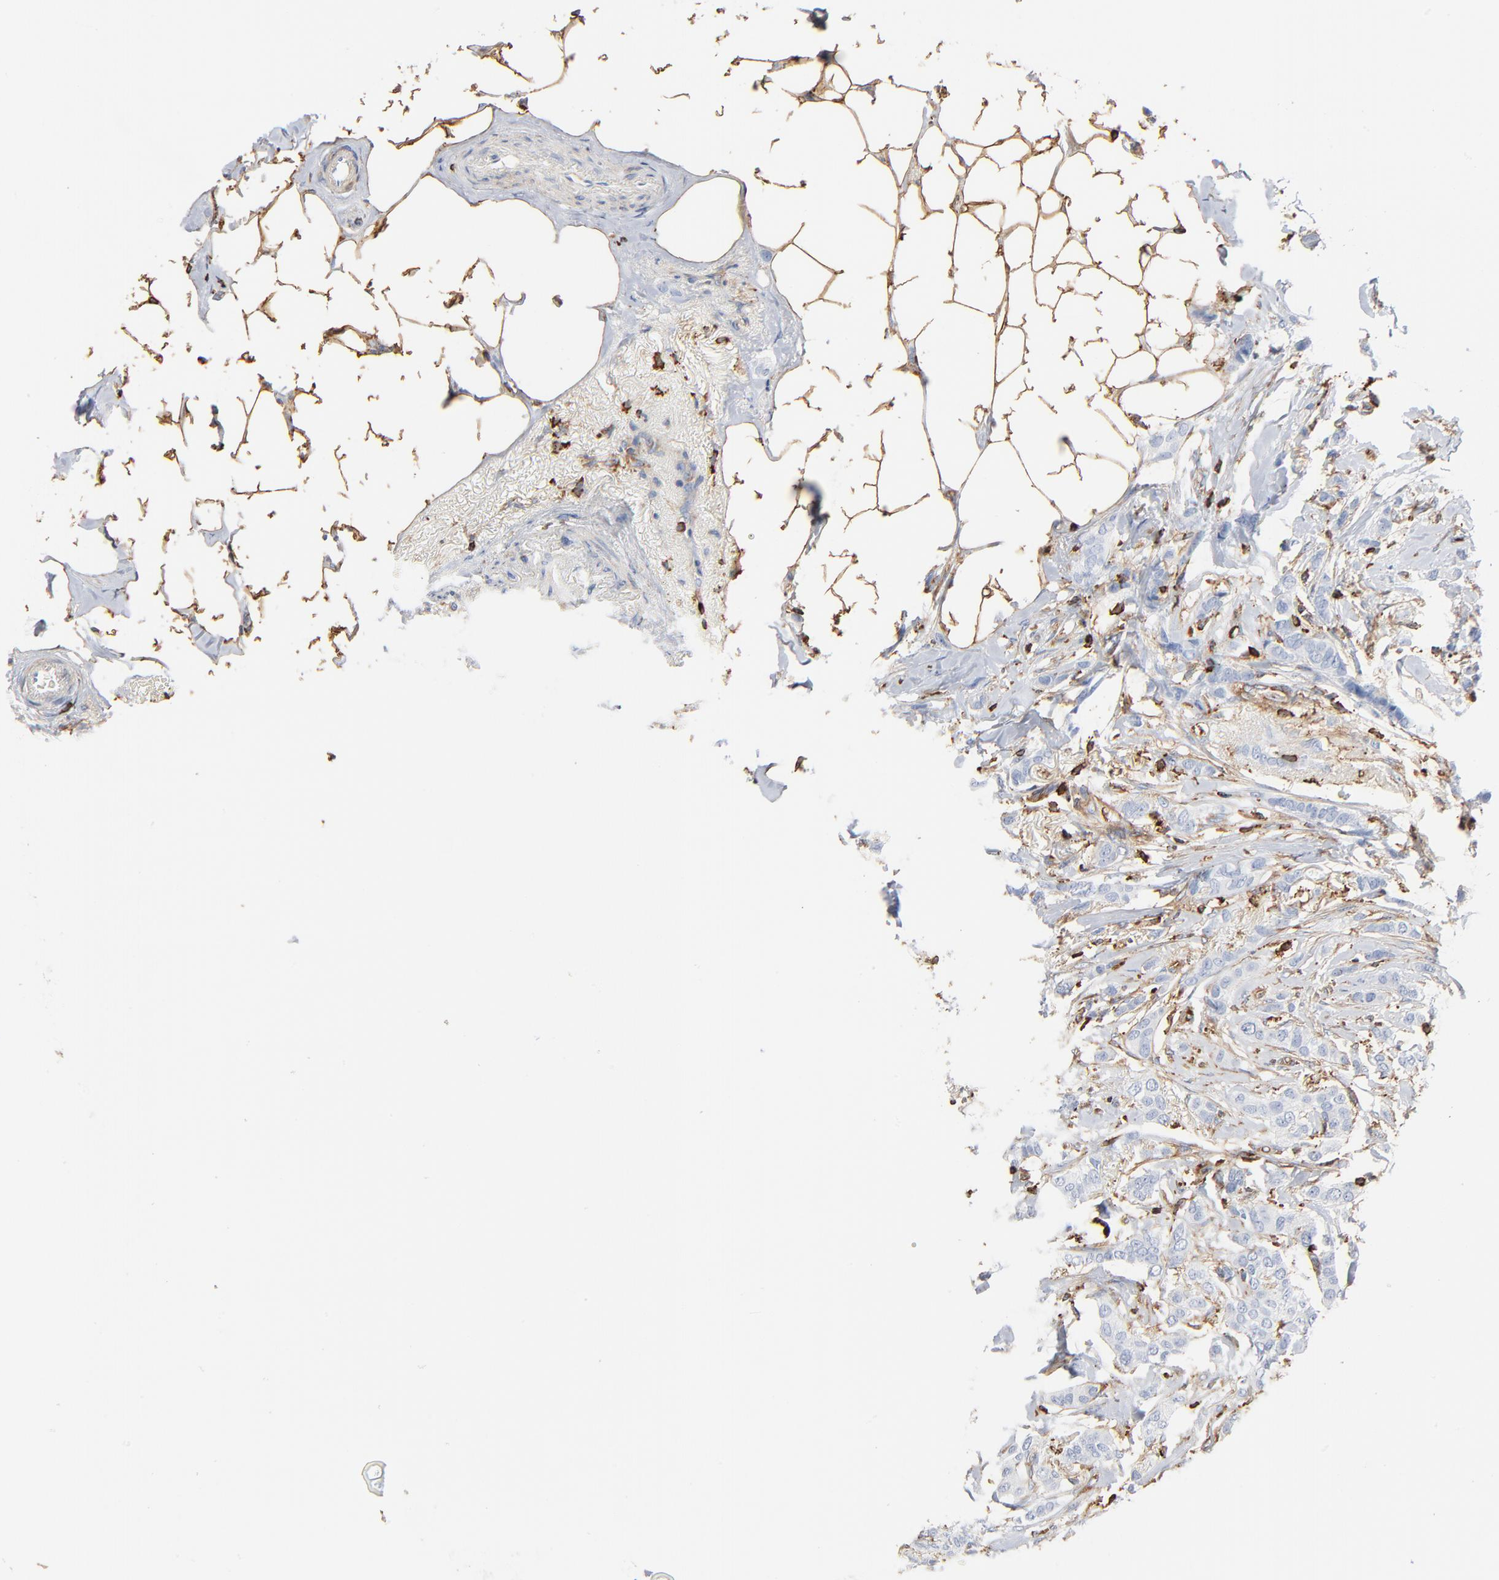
{"staining": {"intensity": "negative", "quantity": "none", "location": "none"}, "tissue": "breast cancer", "cell_type": "Tumor cells", "image_type": "cancer", "snomed": [{"axis": "morphology", "description": "Lobular carcinoma"}, {"axis": "topography", "description": "Breast"}], "caption": "Immunohistochemistry micrograph of neoplastic tissue: breast cancer stained with DAB demonstrates no significant protein staining in tumor cells.", "gene": "SH3KBP1", "patient": {"sex": "female", "age": 55}}